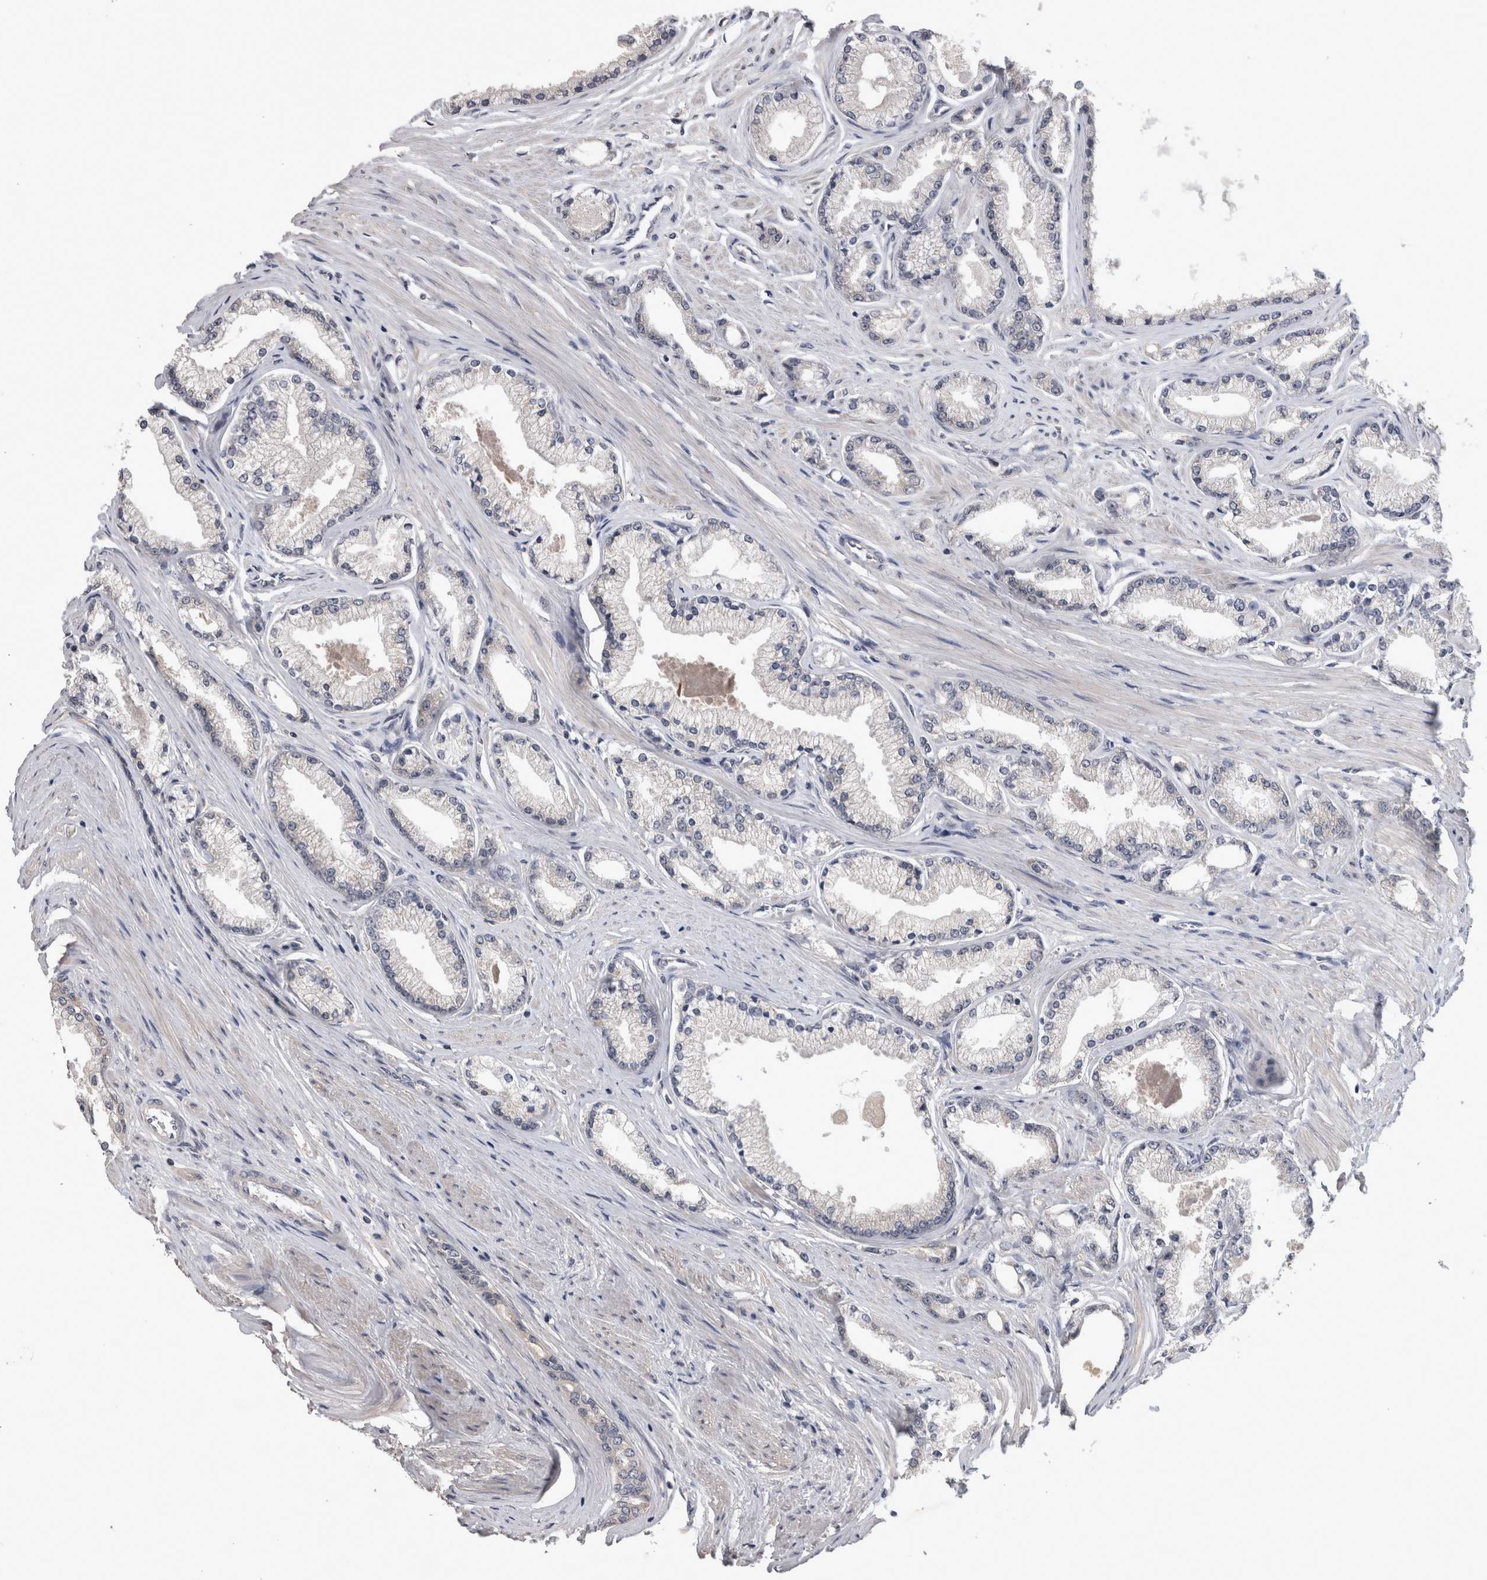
{"staining": {"intensity": "weak", "quantity": "<25%", "location": "cytoplasmic/membranous"}, "tissue": "prostate cancer", "cell_type": "Tumor cells", "image_type": "cancer", "snomed": [{"axis": "morphology", "description": "Adenocarcinoma, High grade"}, {"axis": "topography", "description": "Prostate"}], "caption": "This is an immunohistochemistry image of human prostate cancer (high-grade adenocarcinoma). There is no expression in tumor cells.", "gene": "ZNF114", "patient": {"sex": "male", "age": 71}}